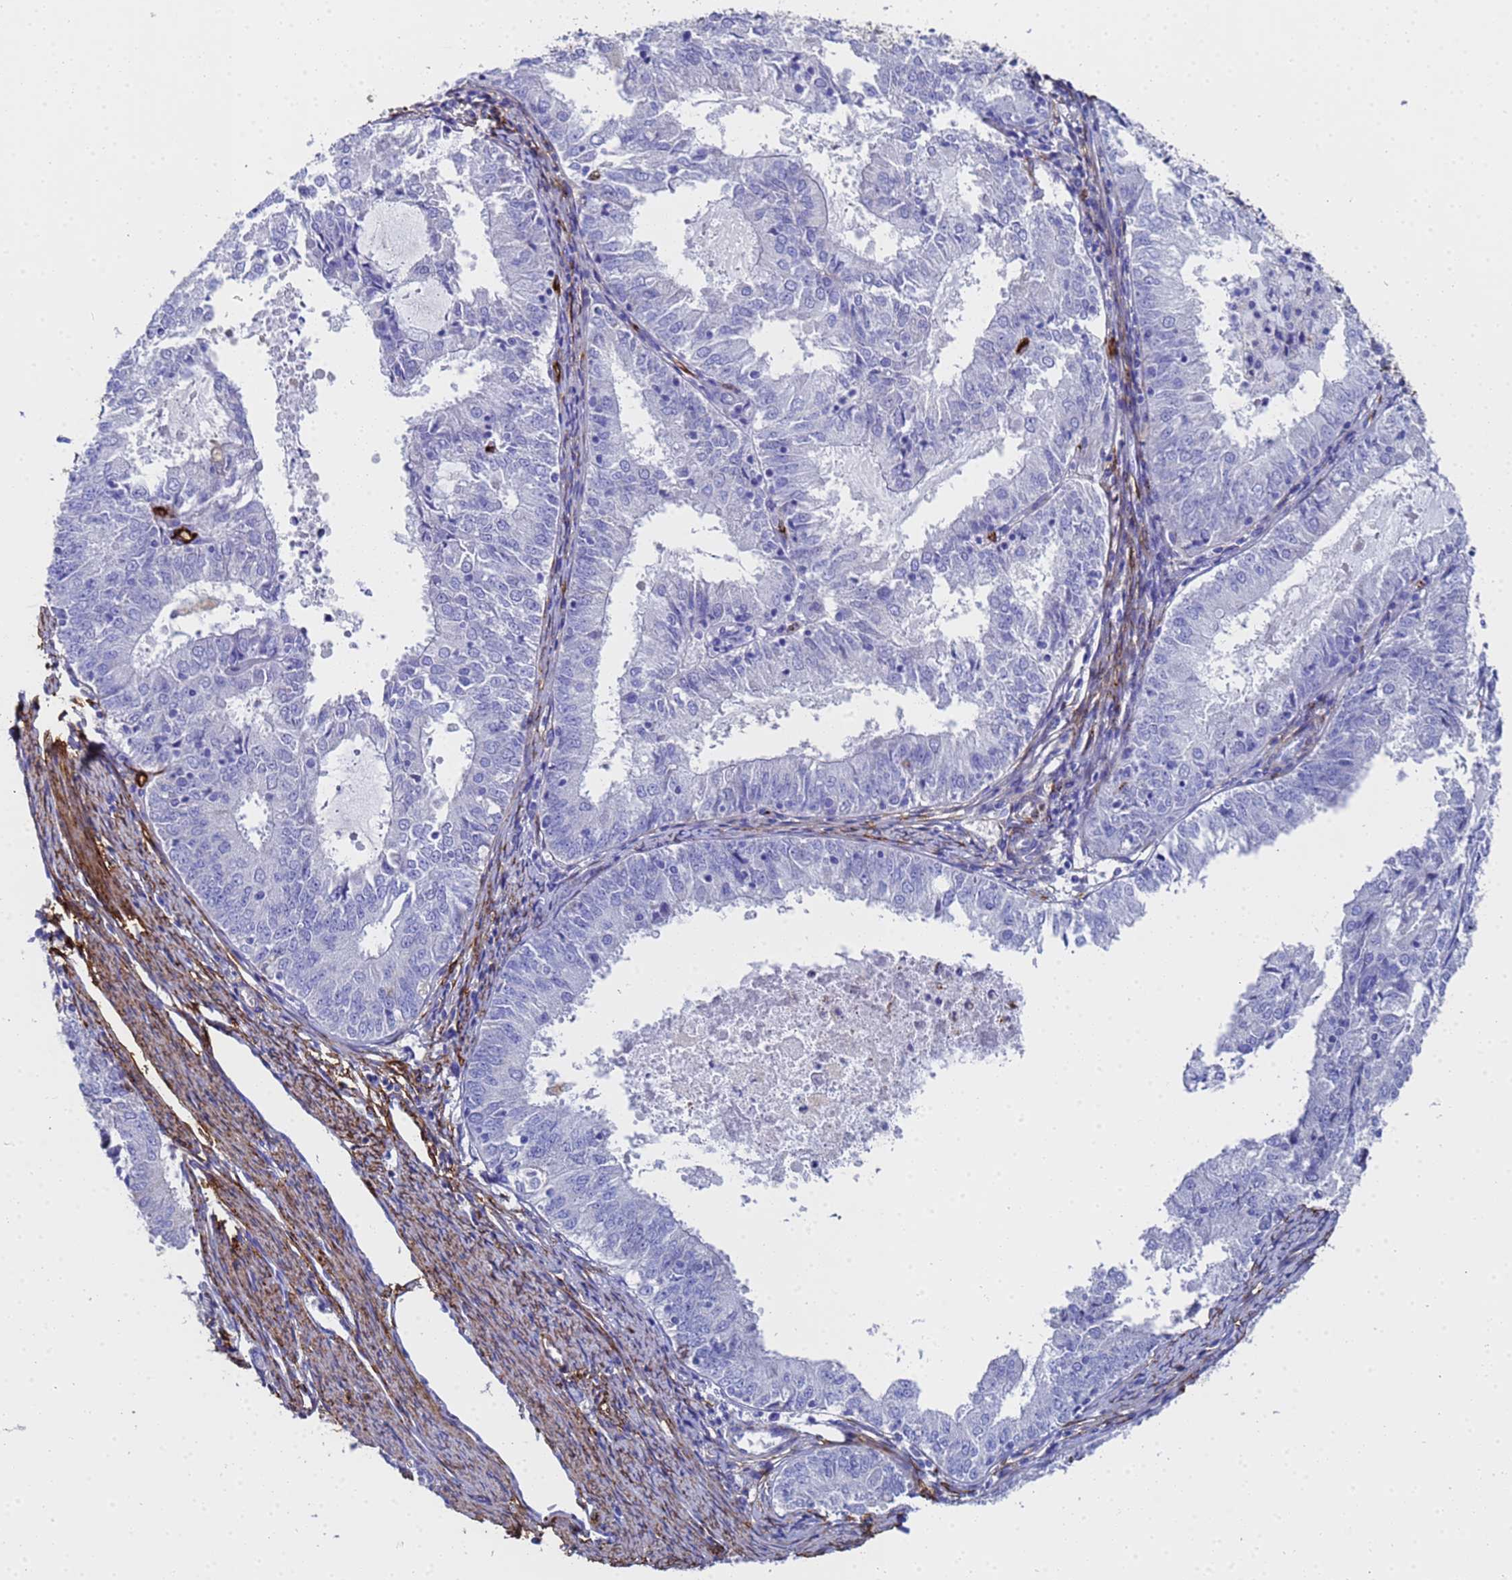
{"staining": {"intensity": "negative", "quantity": "none", "location": "none"}, "tissue": "endometrial cancer", "cell_type": "Tumor cells", "image_type": "cancer", "snomed": [{"axis": "morphology", "description": "Adenocarcinoma, NOS"}, {"axis": "topography", "description": "Endometrium"}], "caption": "Immunohistochemistry (IHC) photomicrograph of human endometrial cancer stained for a protein (brown), which reveals no positivity in tumor cells.", "gene": "ADIPOQ", "patient": {"sex": "female", "age": 57}}